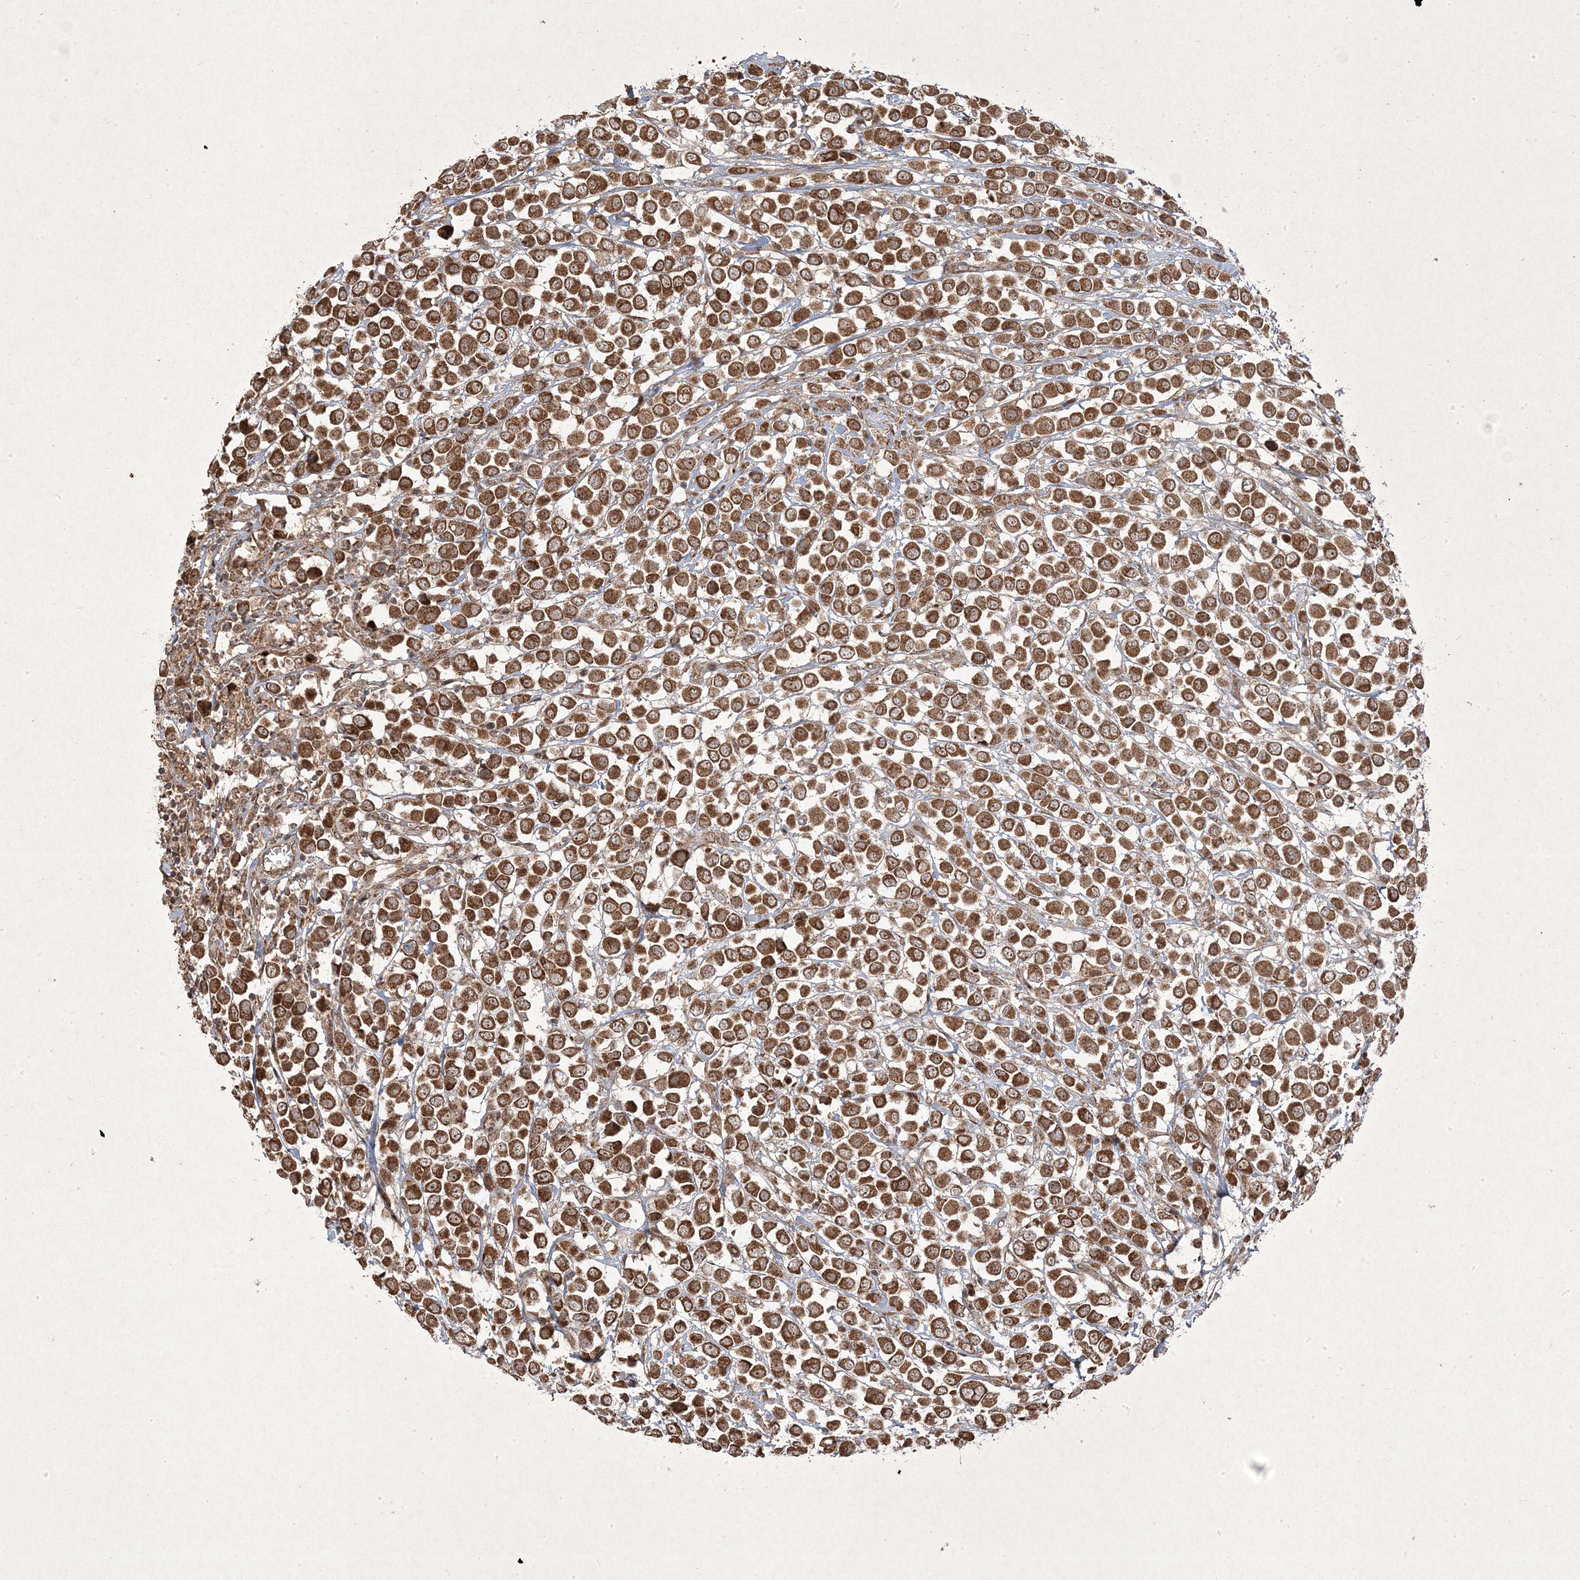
{"staining": {"intensity": "moderate", "quantity": ">75%", "location": "cytoplasmic/membranous,nuclear"}, "tissue": "breast cancer", "cell_type": "Tumor cells", "image_type": "cancer", "snomed": [{"axis": "morphology", "description": "Duct carcinoma"}, {"axis": "topography", "description": "Breast"}], "caption": "Brown immunohistochemical staining in human breast cancer (intraductal carcinoma) shows moderate cytoplasmic/membranous and nuclear positivity in approximately >75% of tumor cells.", "gene": "PLEKHM2", "patient": {"sex": "female", "age": 61}}